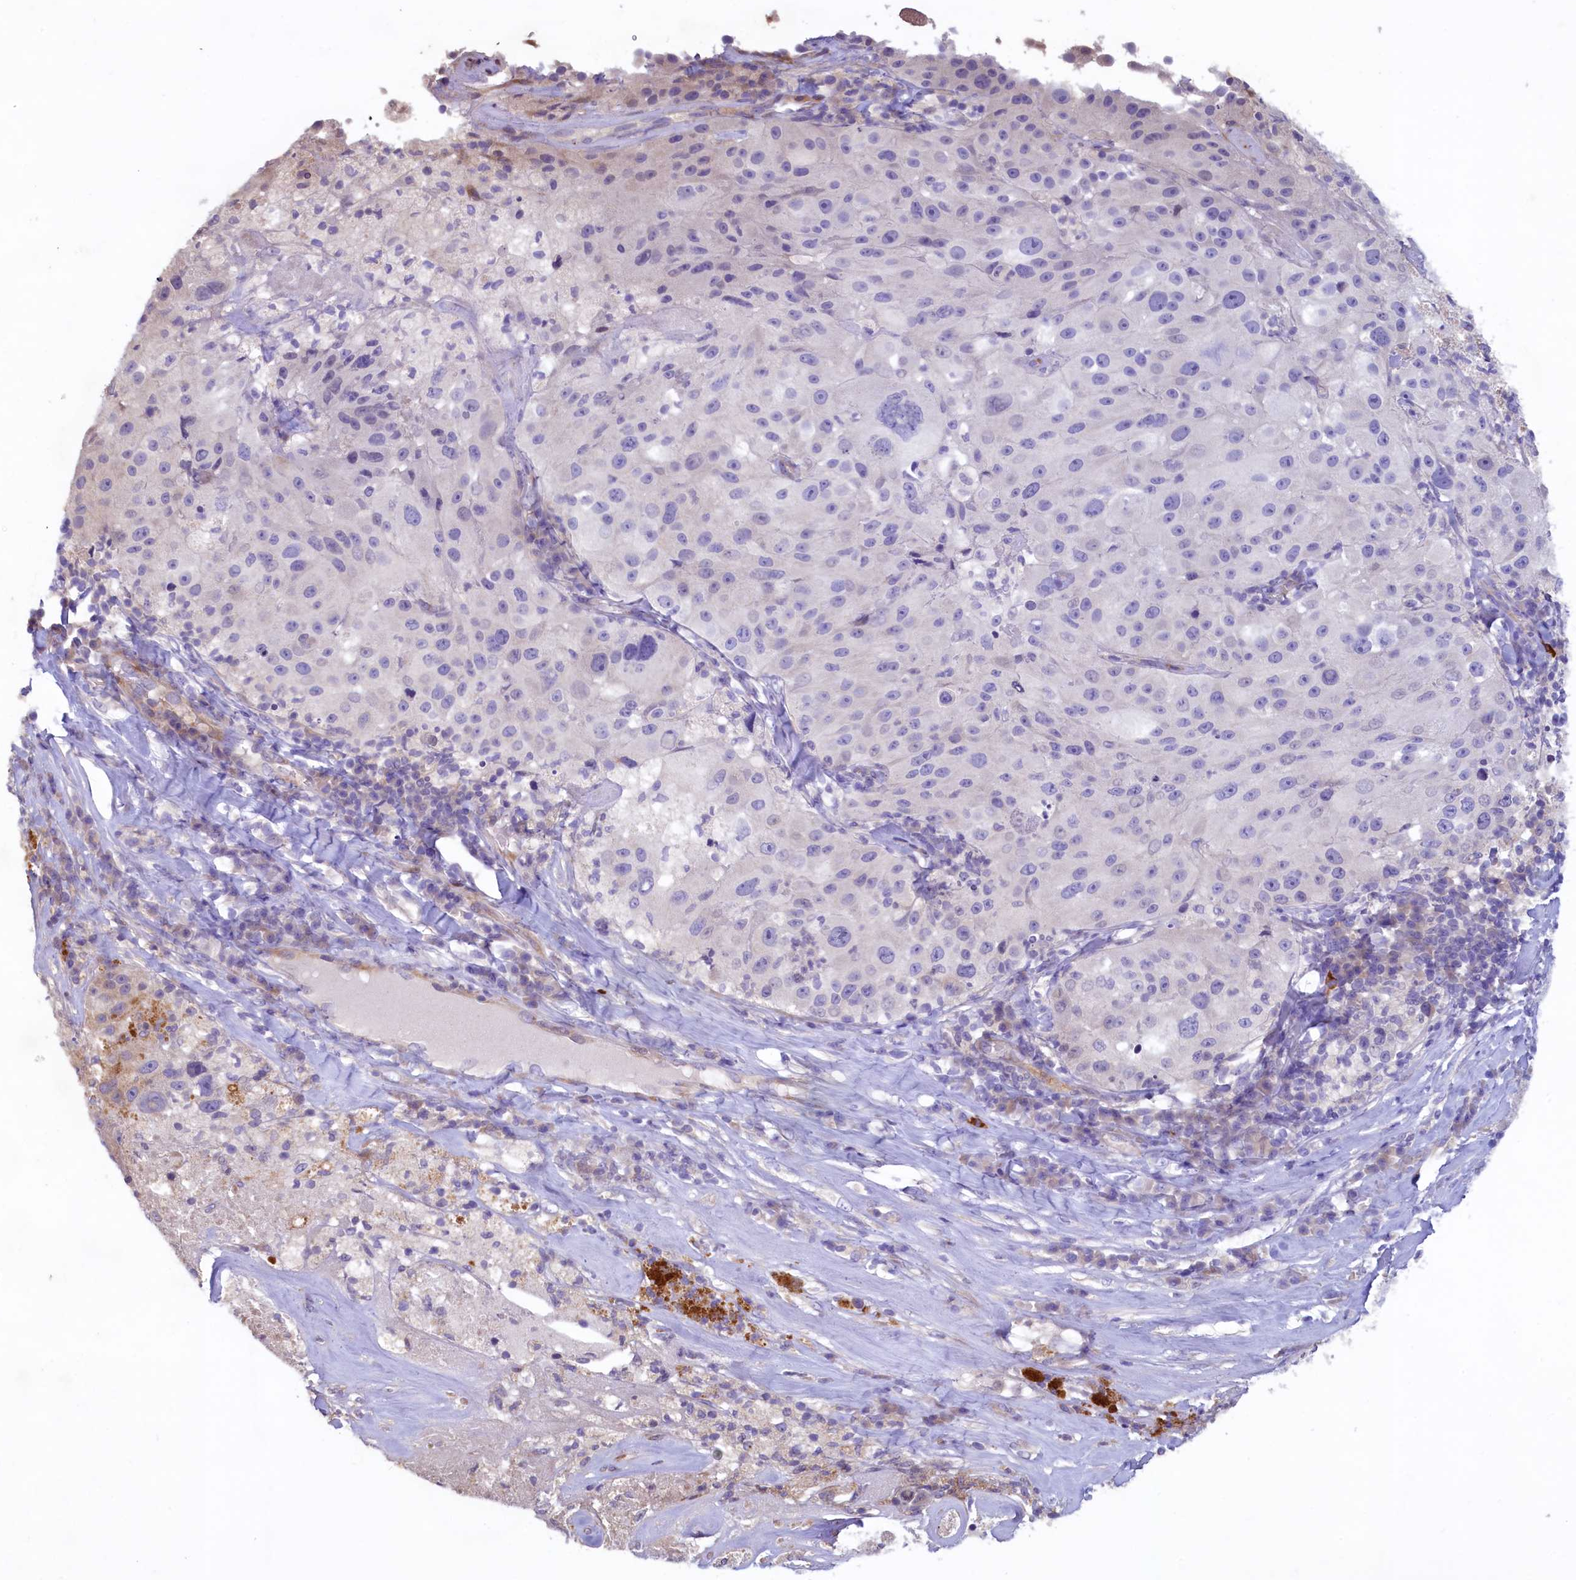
{"staining": {"intensity": "negative", "quantity": "none", "location": "none"}, "tissue": "melanoma", "cell_type": "Tumor cells", "image_type": "cancer", "snomed": [{"axis": "morphology", "description": "Malignant melanoma, Metastatic site"}, {"axis": "topography", "description": "Lymph node"}], "caption": "Immunohistochemistry (IHC) of human malignant melanoma (metastatic site) reveals no positivity in tumor cells. (Stains: DAB immunohistochemistry (IHC) with hematoxylin counter stain, Microscopy: brightfield microscopy at high magnification).", "gene": "KRBOX5", "patient": {"sex": "male", "age": 62}}